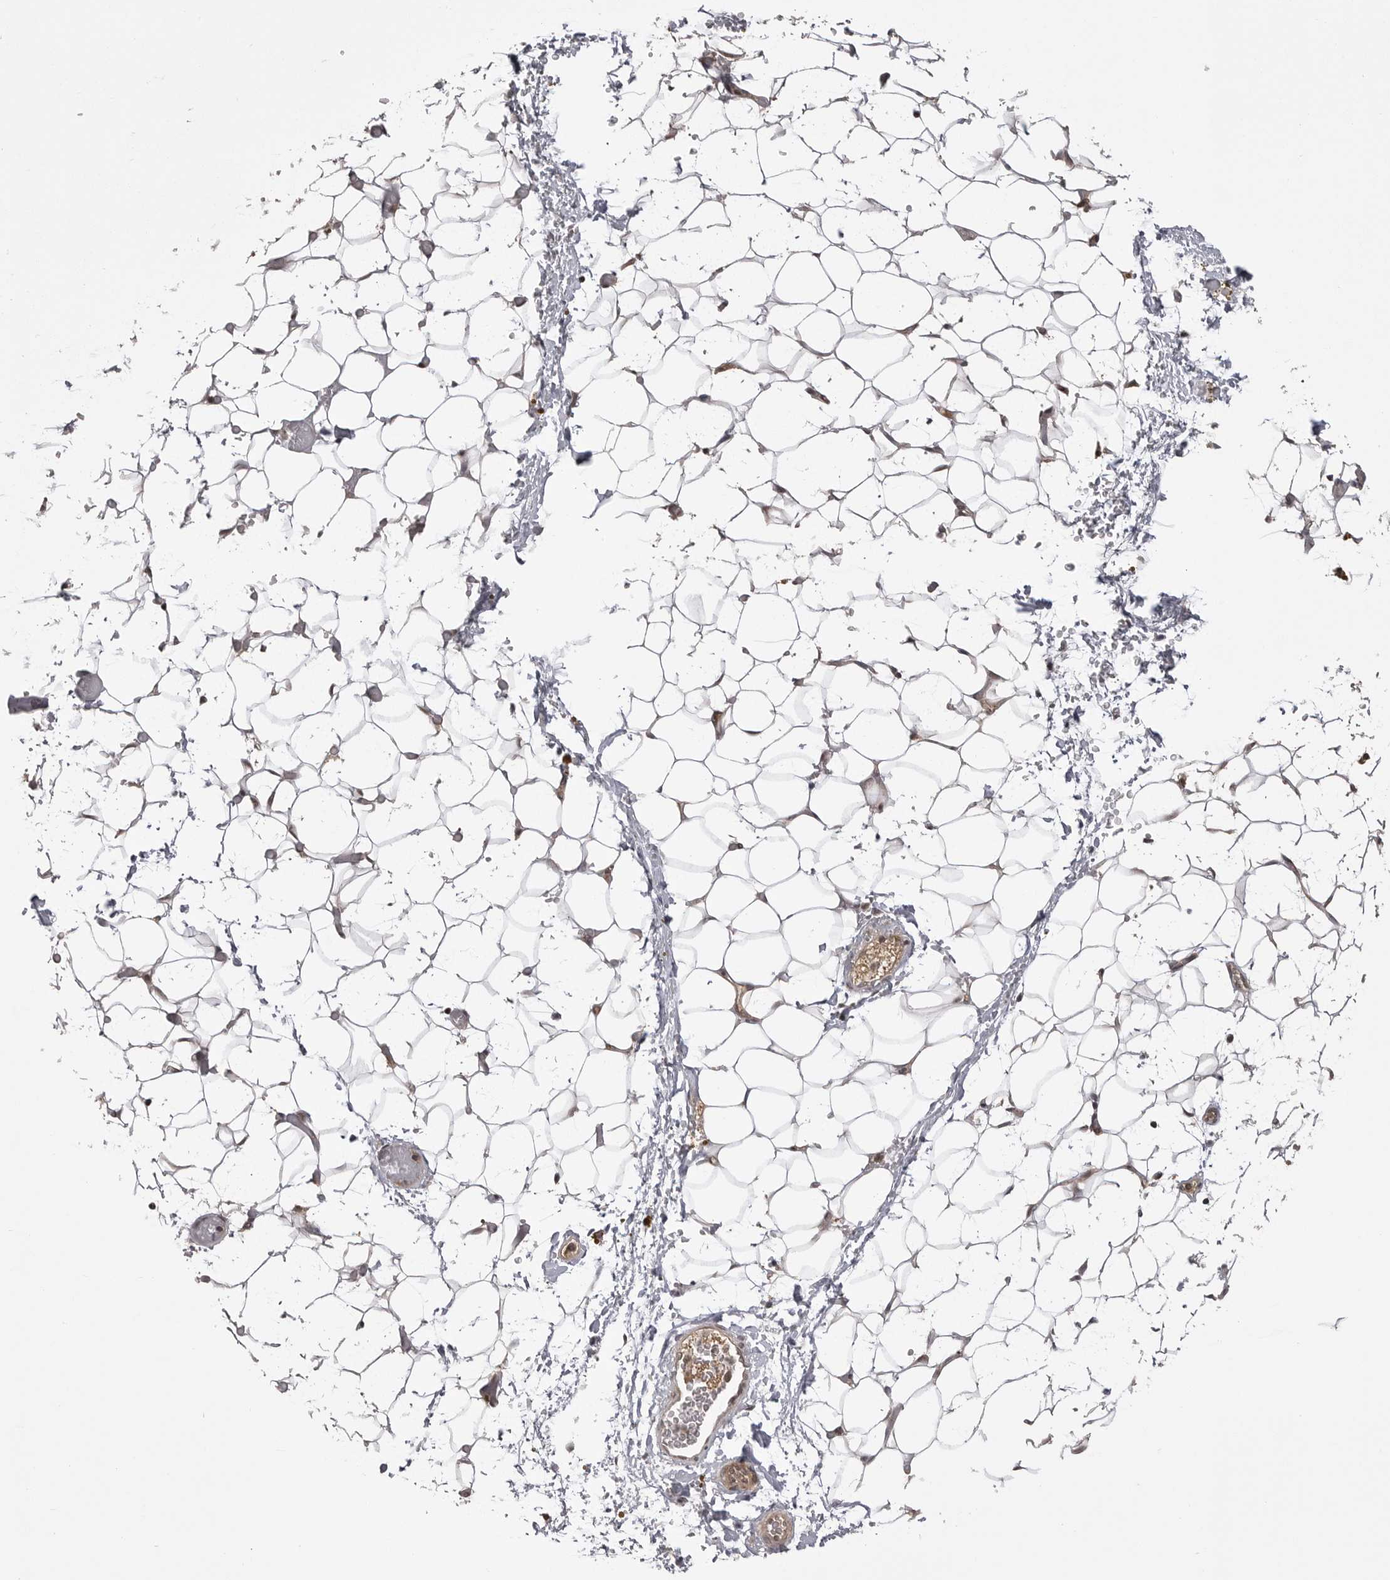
{"staining": {"intensity": "negative", "quantity": "none", "location": "none"}, "tissue": "adipose tissue", "cell_type": "Adipocytes", "image_type": "normal", "snomed": [{"axis": "morphology", "description": "Normal tissue, NOS"}, {"axis": "topography", "description": "Kidney"}, {"axis": "topography", "description": "Peripheral nerve tissue"}], "caption": "This is an immunohistochemistry (IHC) histopathology image of benign adipose tissue. There is no staining in adipocytes.", "gene": "SORBS1", "patient": {"sex": "male", "age": 7}}